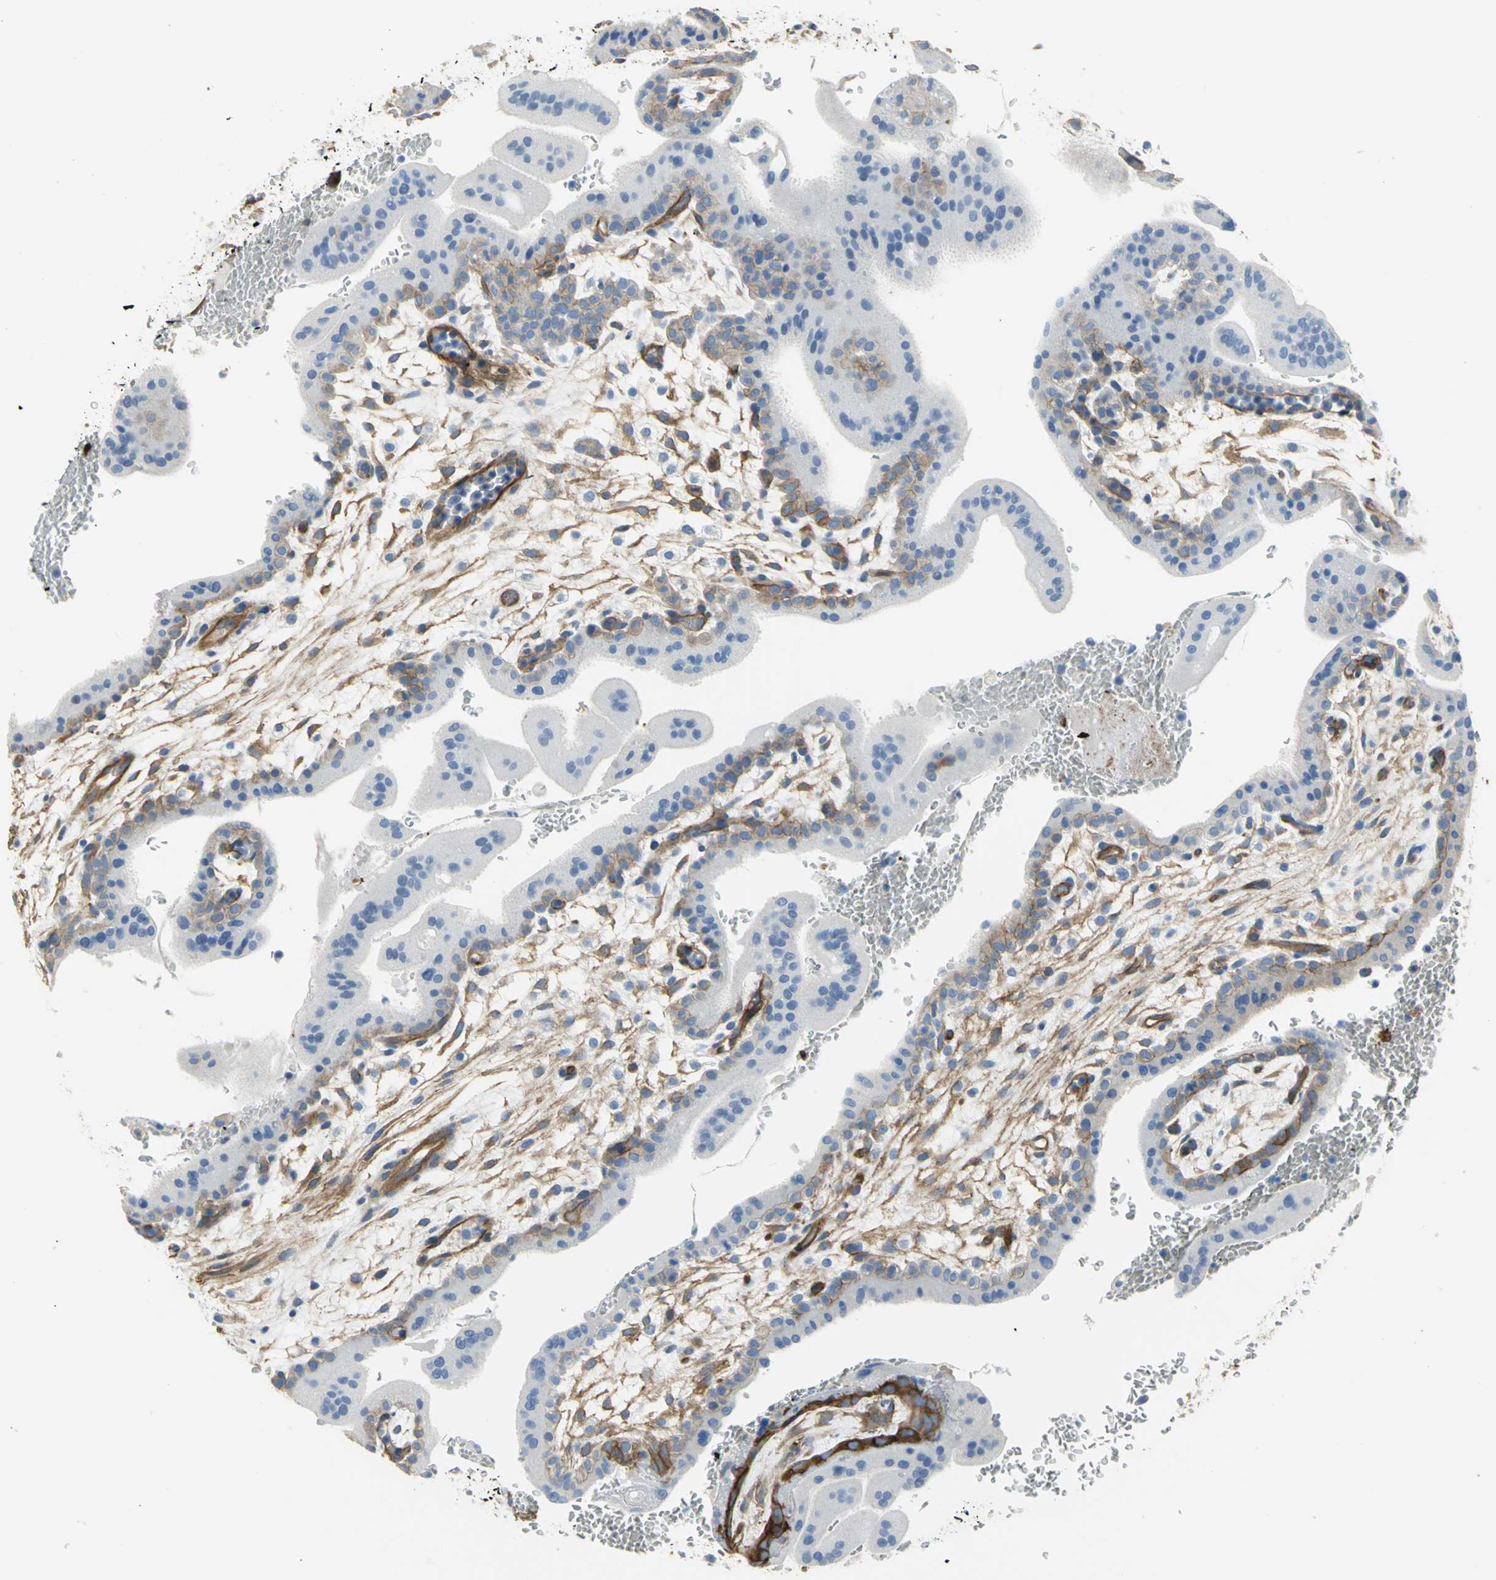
{"staining": {"intensity": "strong", "quantity": ">75%", "location": "cytoplasmic/membranous"}, "tissue": "placenta", "cell_type": "Trophoblastic cells", "image_type": "normal", "snomed": [{"axis": "morphology", "description": "Normal tissue, NOS"}, {"axis": "topography", "description": "Placenta"}], "caption": "Strong cytoplasmic/membranous positivity is seen in about >75% of trophoblastic cells in normal placenta. Nuclei are stained in blue.", "gene": "FLNB", "patient": {"sex": "female", "age": 35}}